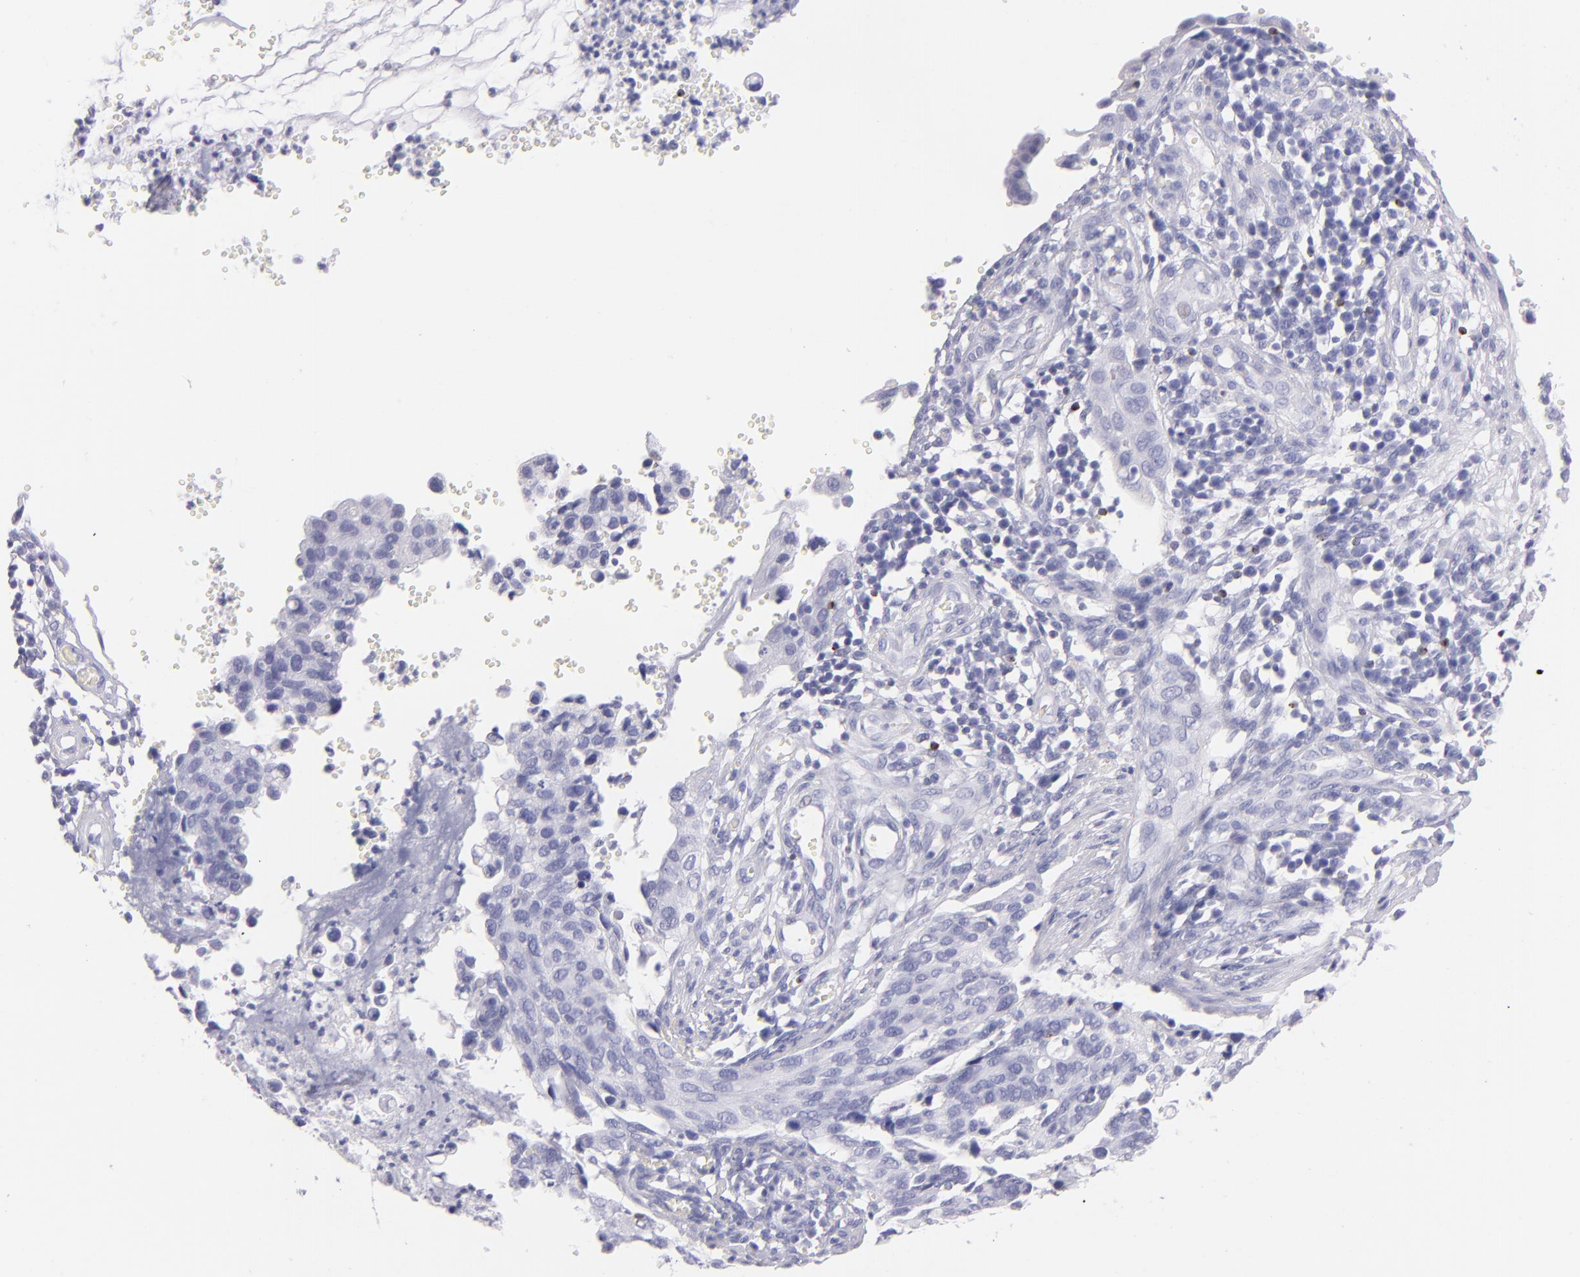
{"staining": {"intensity": "negative", "quantity": "none", "location": "none"}, "tissue": "cervical cancer", "cell_type": "Tumor cells", "image_type": "cancer", "snomed": [{"axis": "morphology", "description": "Normal tissue, NOS"}, {"axis": "morphology", "description": "Squamous cell carcinoma, NOS"}, {"axis": "topography", "description": "Cervix"}], "caption": "The immunohistochemistry image has no significant positivity in tumor cells of squamous cell carcinoma (cervical) tissue.", "gene": "PRF1", "patient": {"sex": "female", "age": 45}}